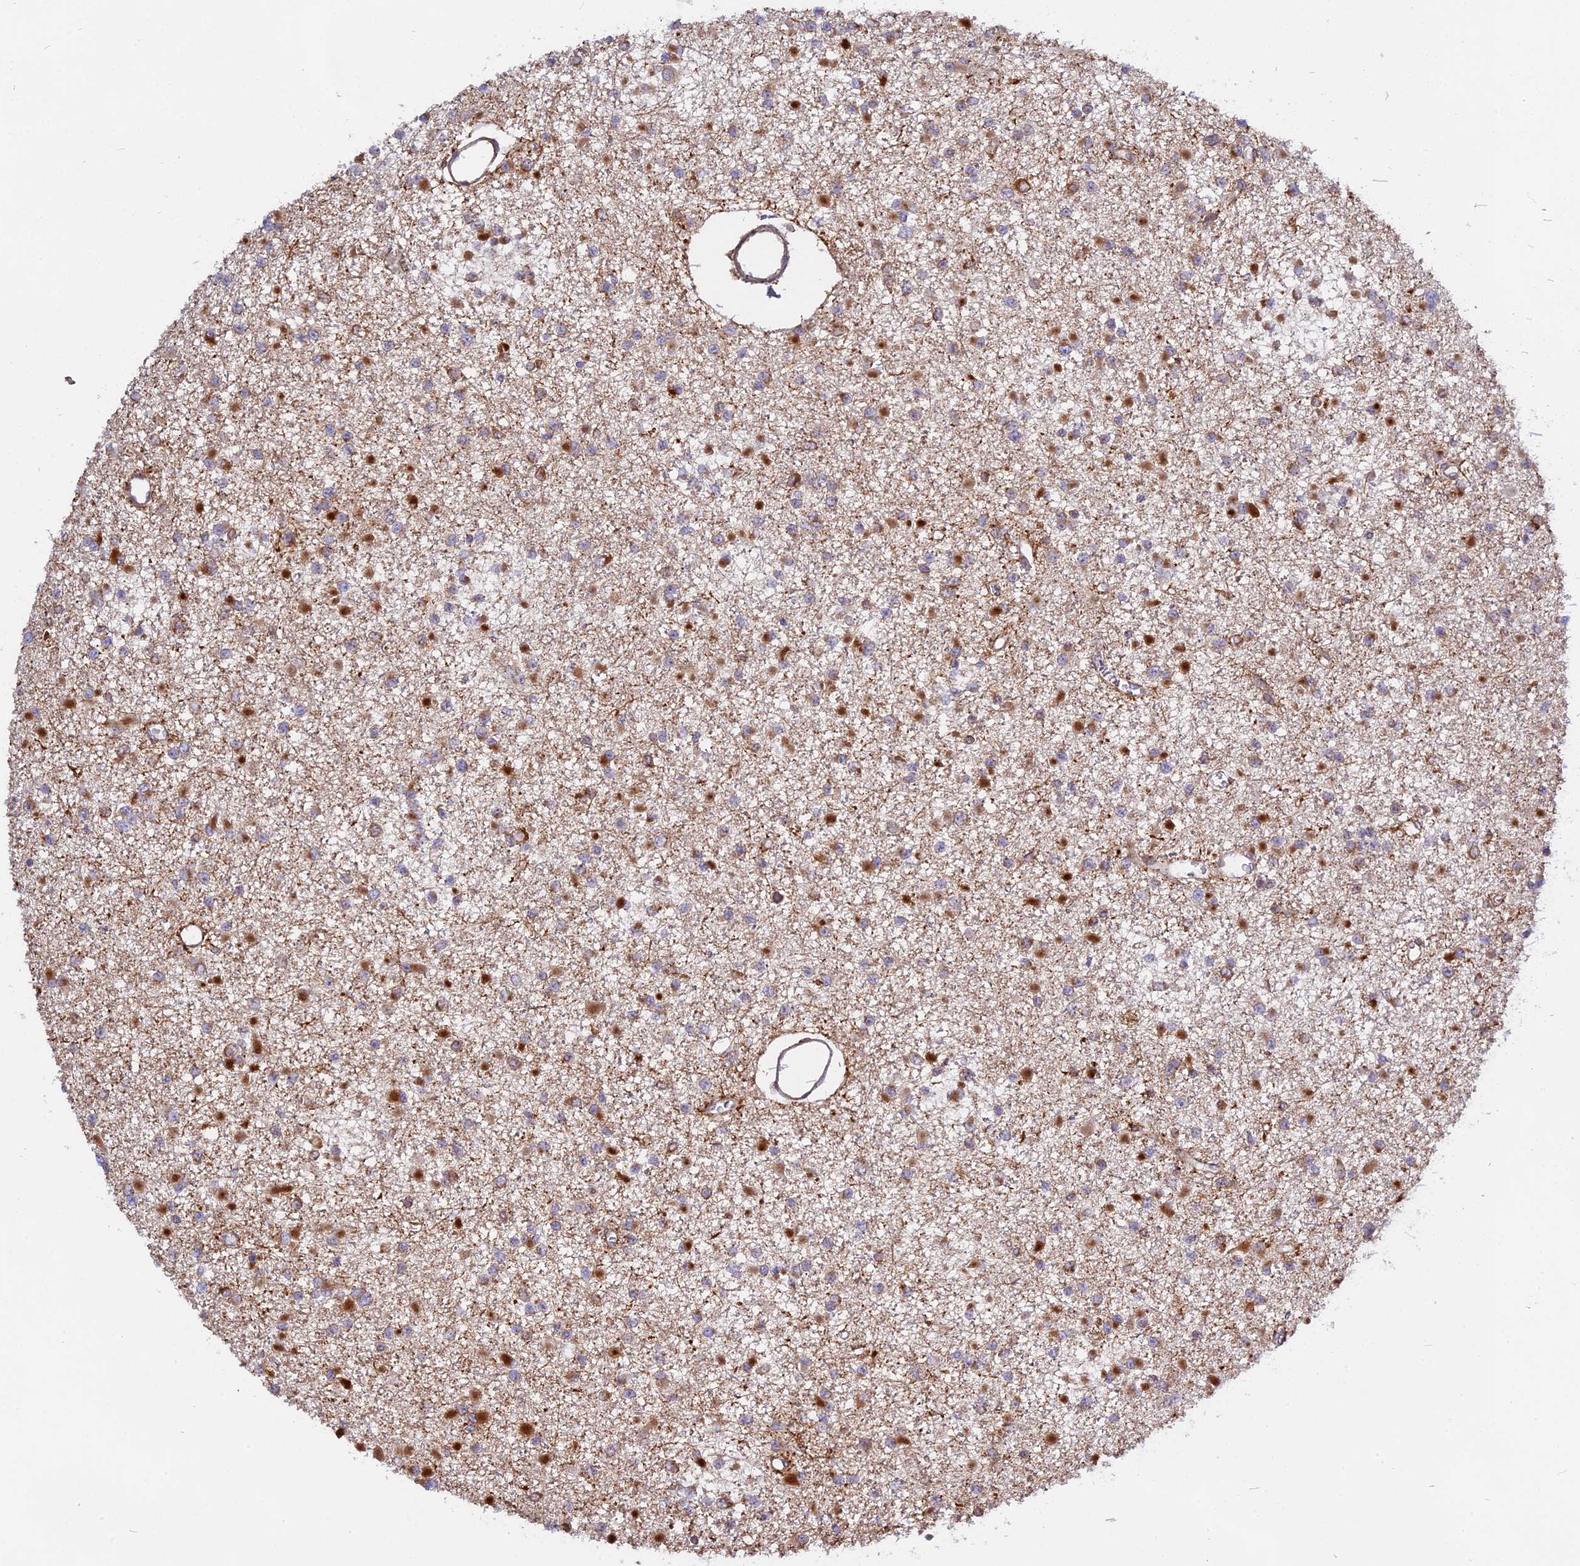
{"staining": {"intensity": "moderate", "quantity": "<25%", "location": "cytoplasmic/membranous"}, "tissue": "glioma", "cell_type": "Tumor cells", "image_type": "cancer", "snomed": [{"axis": "morphology", "description": "Glioma, malignant, Low grade"}, {"axis": "topography", "description": "Brain"}], "caption": "Immunohistochemical staining of glioma shows moderate cytoplasmic/membranous protein positivity in approximately <25% of tumor cells.", "gene": "TLCD1", "patient": {"sex": "female", "age": 22}}